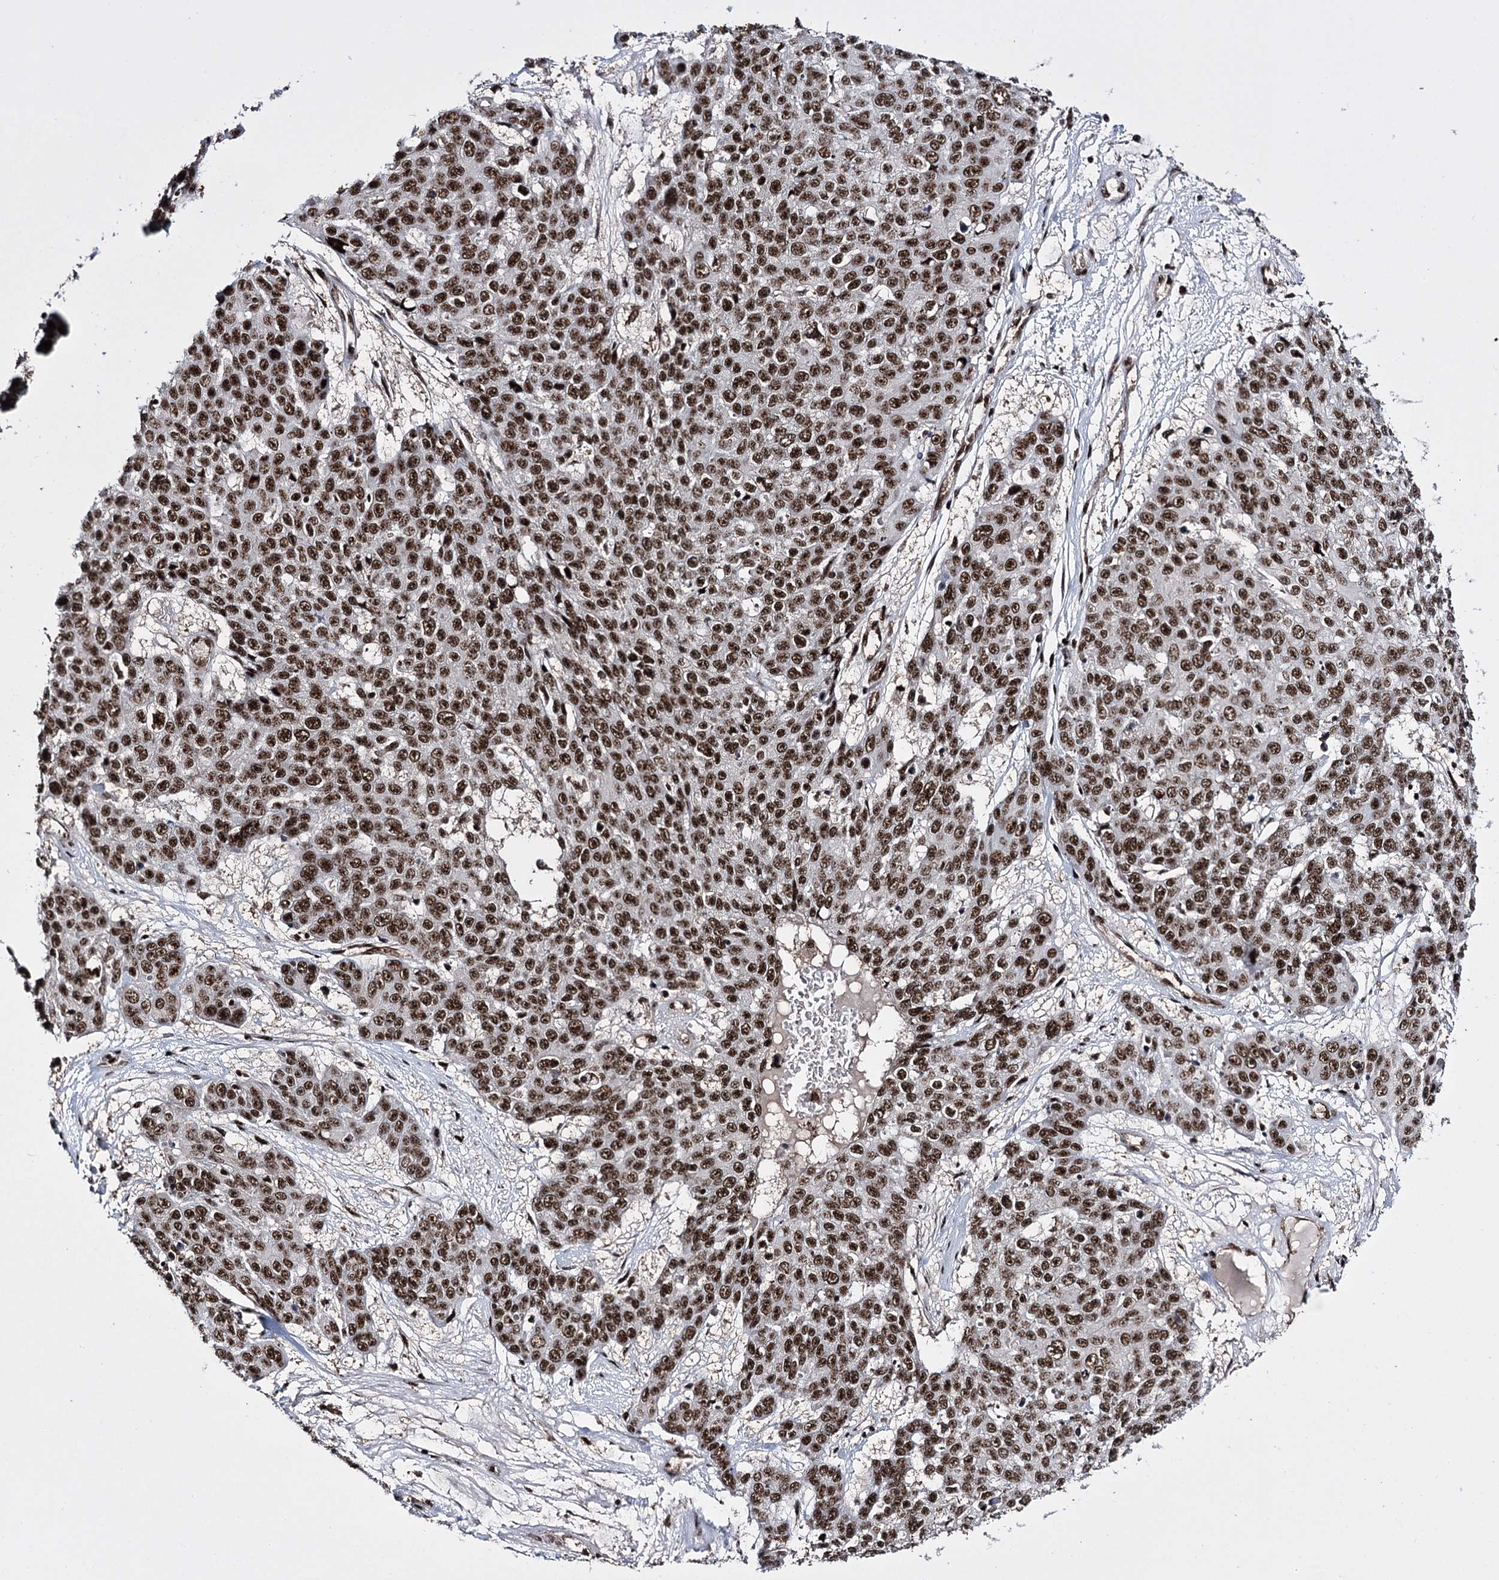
{"staining": {"intensity": "strong", "quantity": ">75%", "location": "nuclear"}, "tissue": "skin cancer", "cell_type": "Tumor cells", "image_type": "cancer", "snomed": [{"axis": "morphology", "description": "Squamous cell carcinoma, NOS"}, {"axis": "topography", "description": "Skin"}], "caption": "A high-resolution photomicrograph shows IHC staining of skin cancer, which exhibits strong nuclear positivity in about >75% of tumor cells.", "gene": "PRPF40A", "patient": {"sex": "male", "age": 71}}